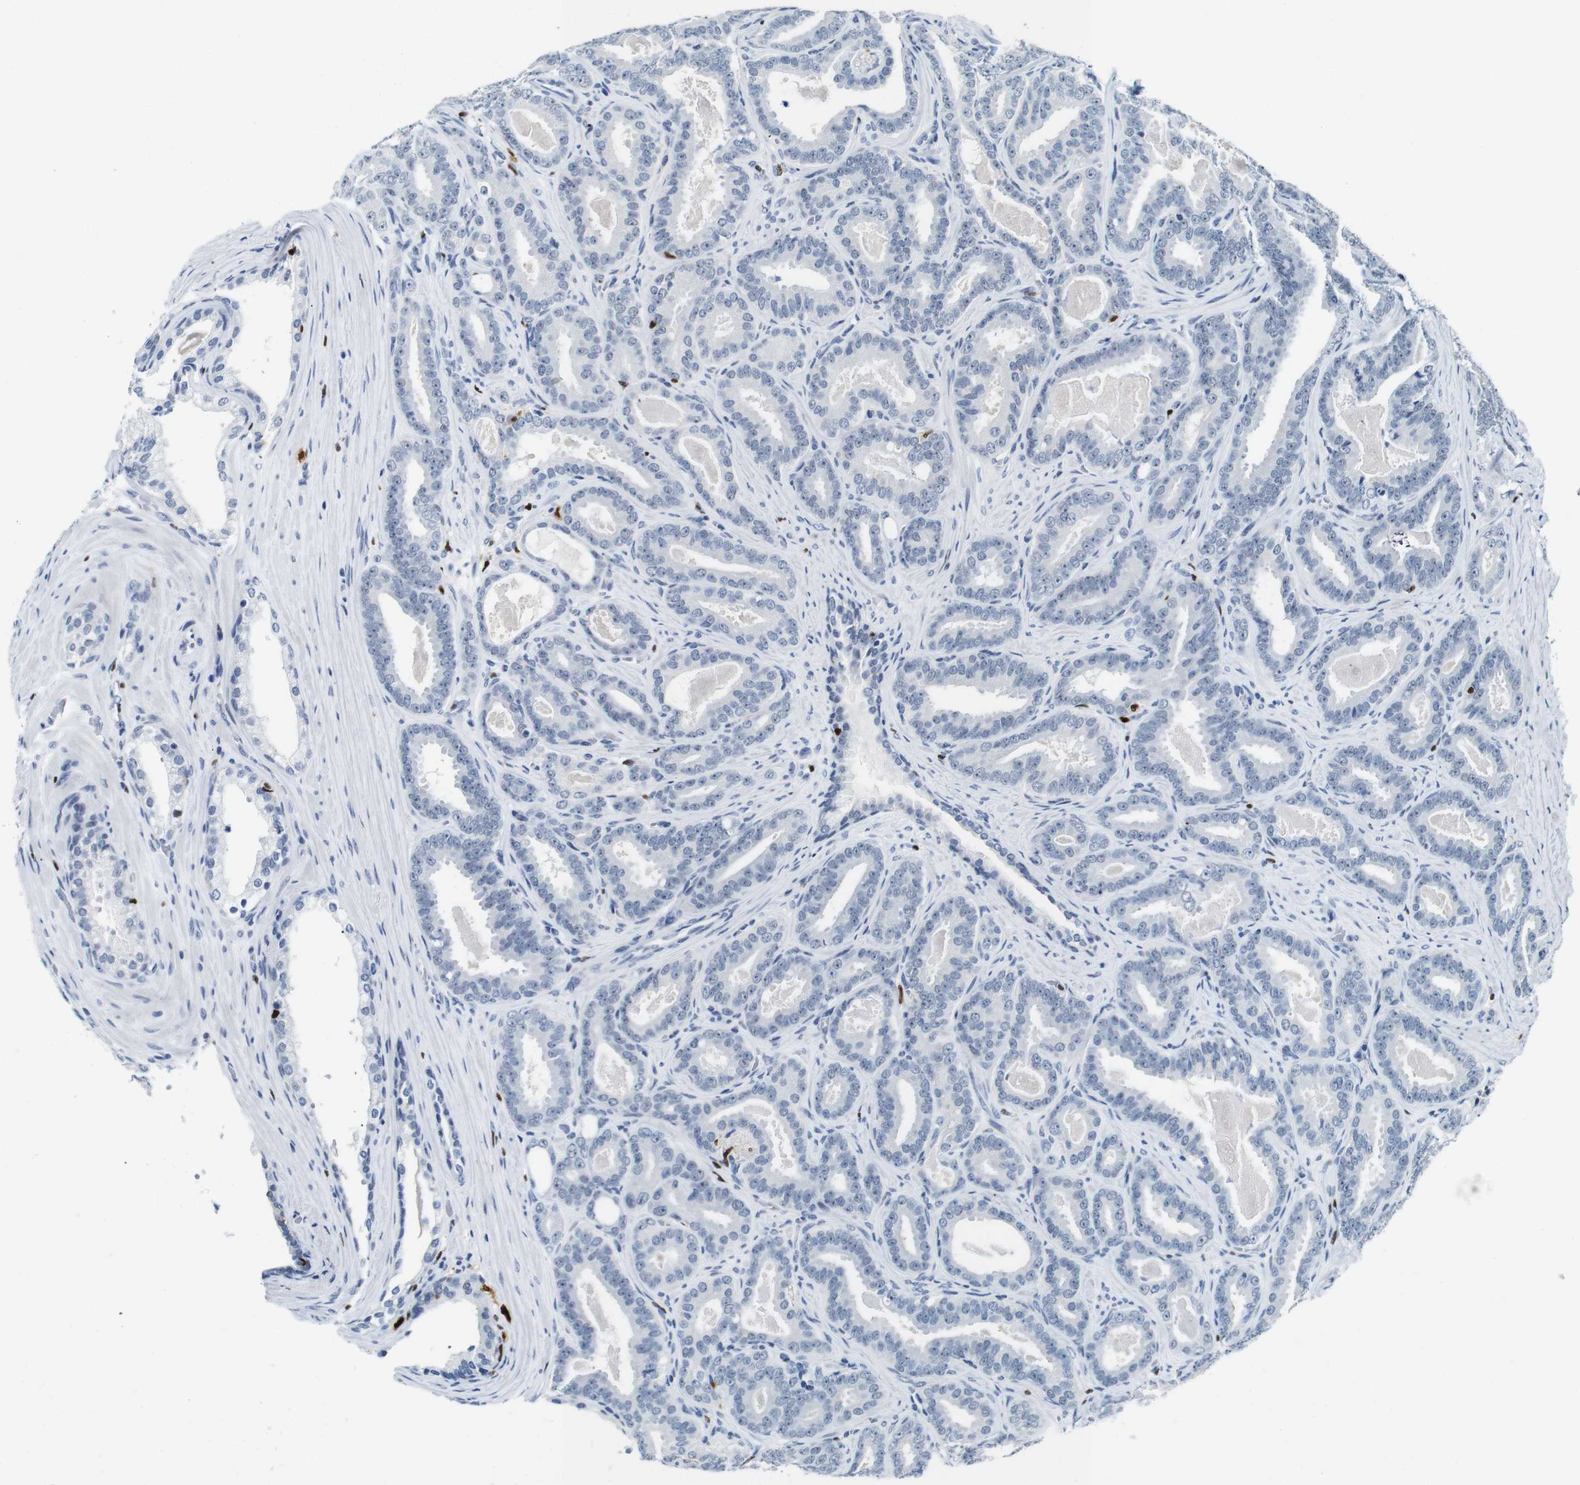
{"staining": {"intensity": "negative", "quantity": "none", "location": "none"}, "tissue": "prostate cancer", "cell_type": "Tumor cells", "image_type": "cancer", "snomed": [{"axis": "morphology", "description": "Adenocarcinoma, High grade"}, {"axis": "topography", "description": "Prostate"}], "caption": "DAB (3,3'-diaminobenzidine) immunohistochemical staining of adenocarcinoma (high-grade) (prostate) demonstrates no significant staining in tumor cells. Nuclei are stained in blue.", "gene": "IRF8", "patient": {"sex": "male", "age": 60}}